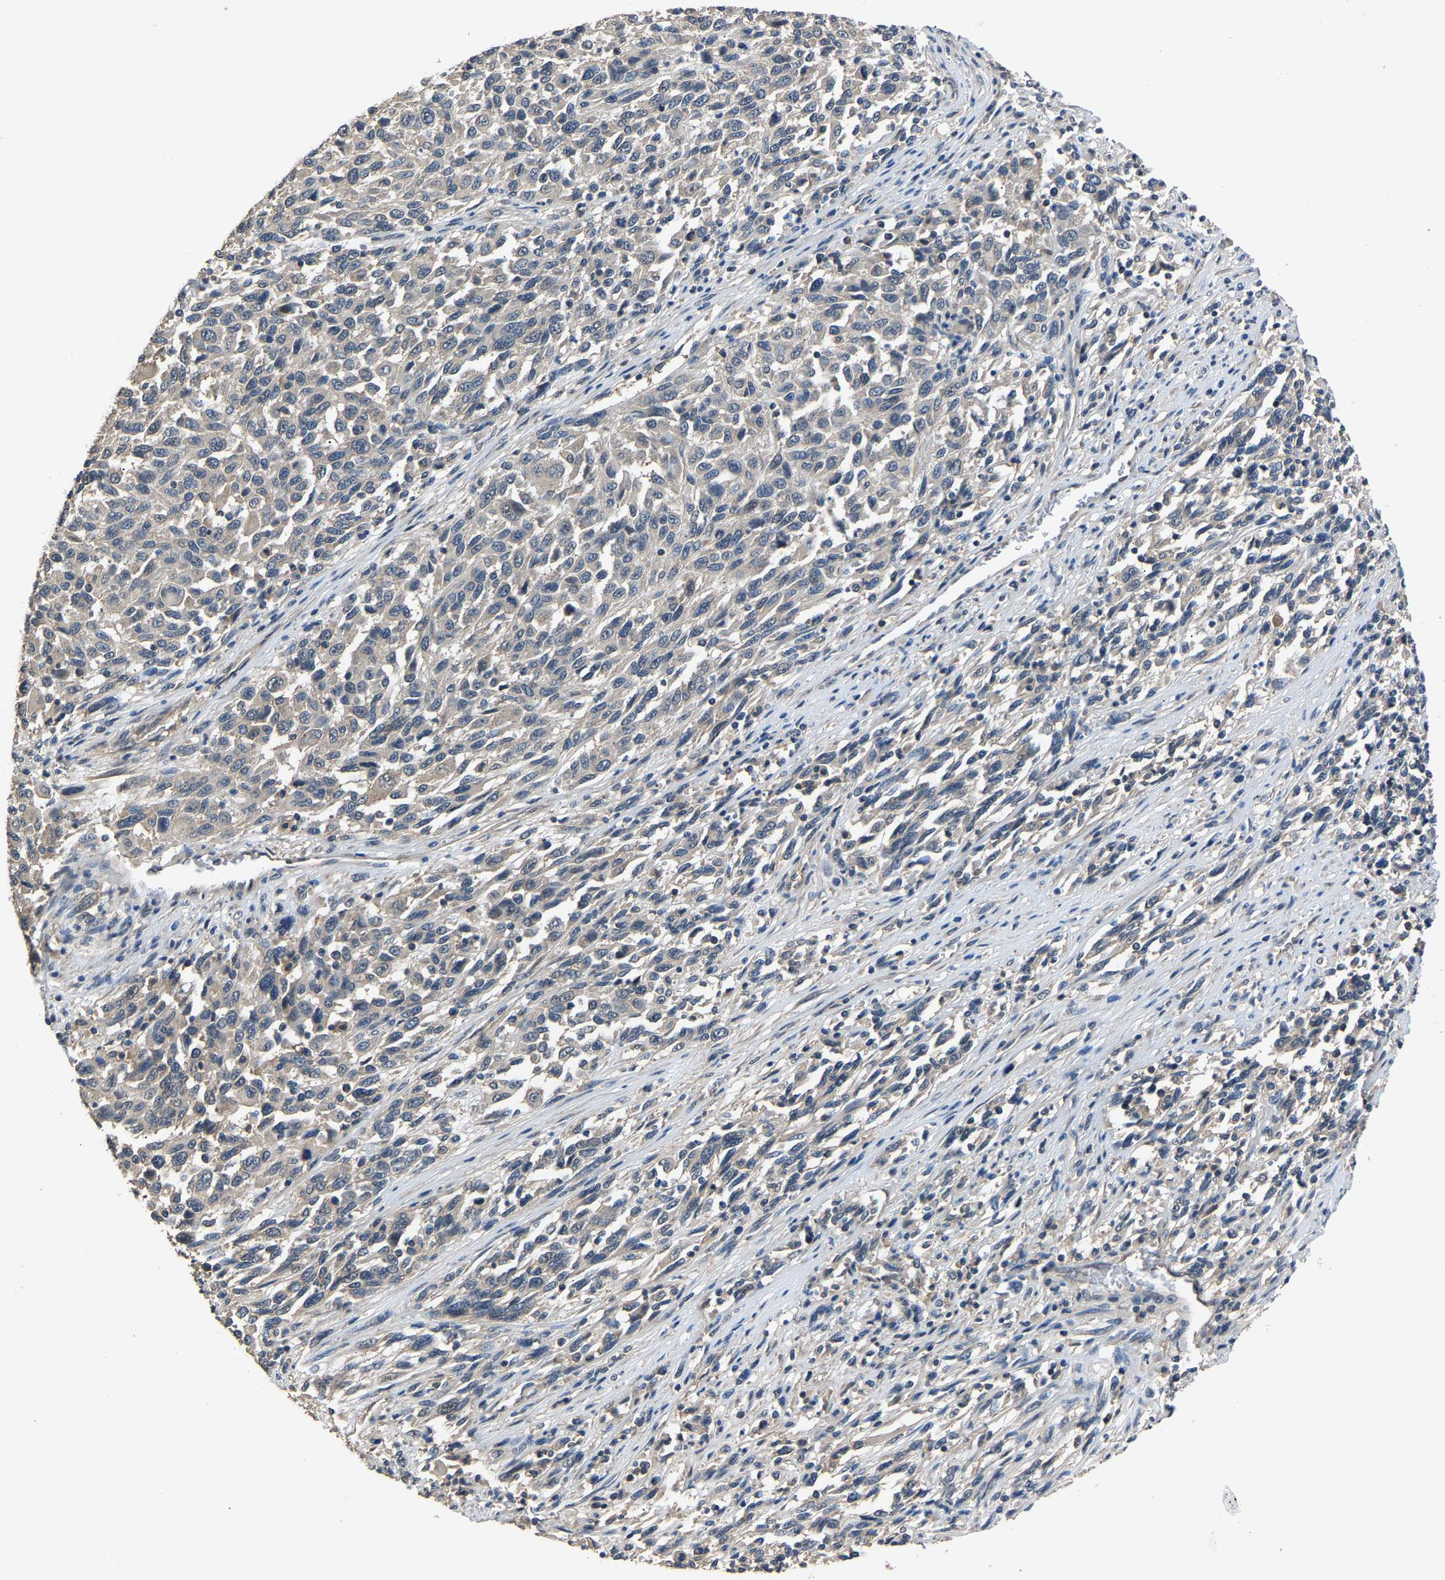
{"staining": {"intensity": "weak", "quantity": "<25%", "location": "cytoplasmic/membranous"}, "tissue": "melanoma", "cell_type": "Tumor cells", "image_type": "cancer", "snomed": [{"axis": "morphology", "description": "Malignant melanoma, Metastatic site"}, {"axis": "topography", "description": "Lymph node"}], "caption": "Immunohistochemistry (IHC) micrograph of neoplastic tissue: human malignant melanoma (metastatic site) stained with DAB exhibits no significant protein staining in tumor cells.", "gene": "ABCC9", "patient": {"sex": "male", "age": 61}}